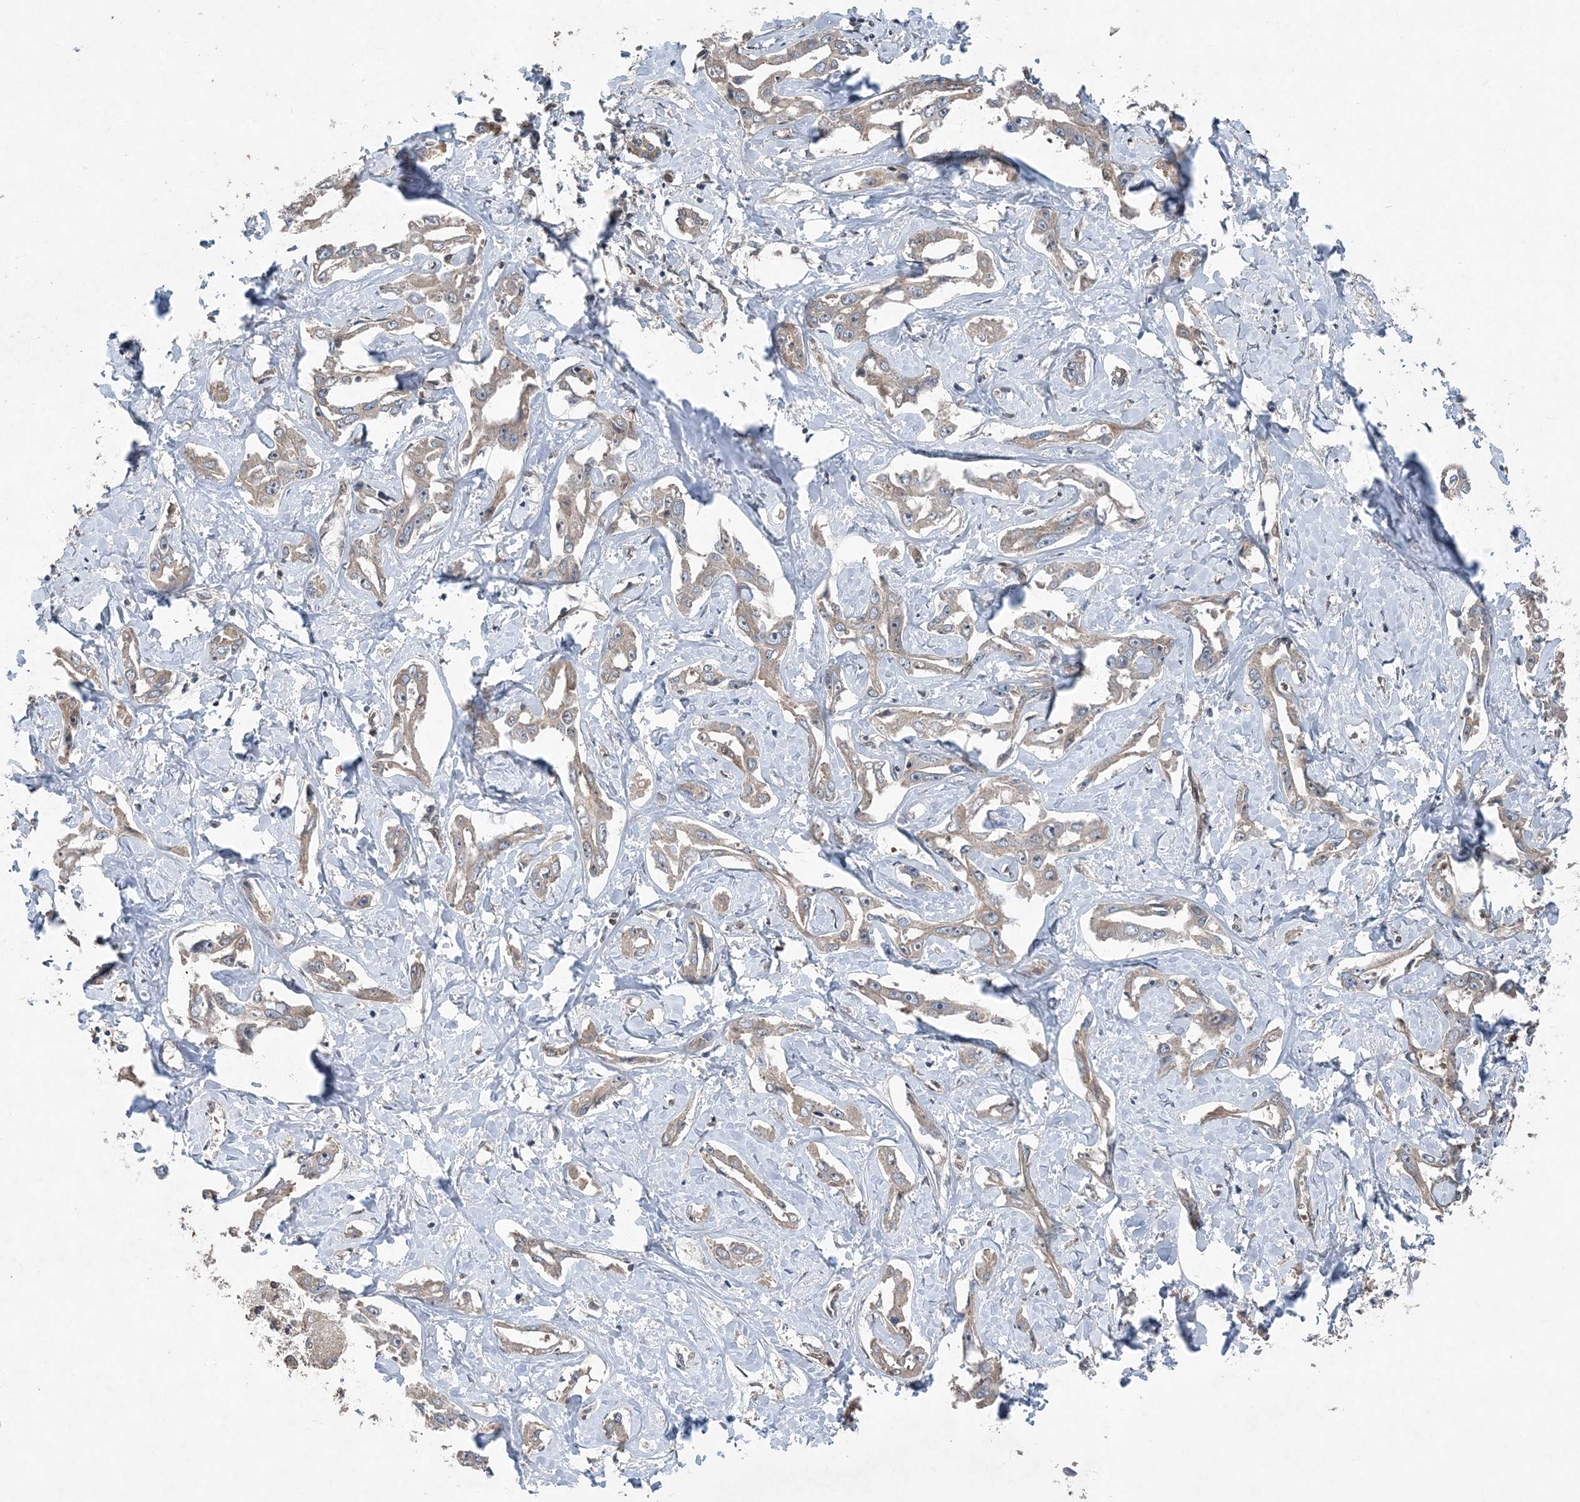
{"staining": {"intensity": "negative", "quantity": "none", "location": "none"}, "tissue": "liver cancer", "cell_type": "Tumor cells", "image_type": "cancer", "snomed": [{"axis": "morphology", "description": "Cholangiocarcinoma"}, {"axis": "topography", "description": "Liver"}], "caption": "Histopathology image shows no protein positivity in tumor cells of cholangiocarcinoma (liver) tissue.", "gene": "QTRT2", "patient": {"sex": "male", "age": 59}}